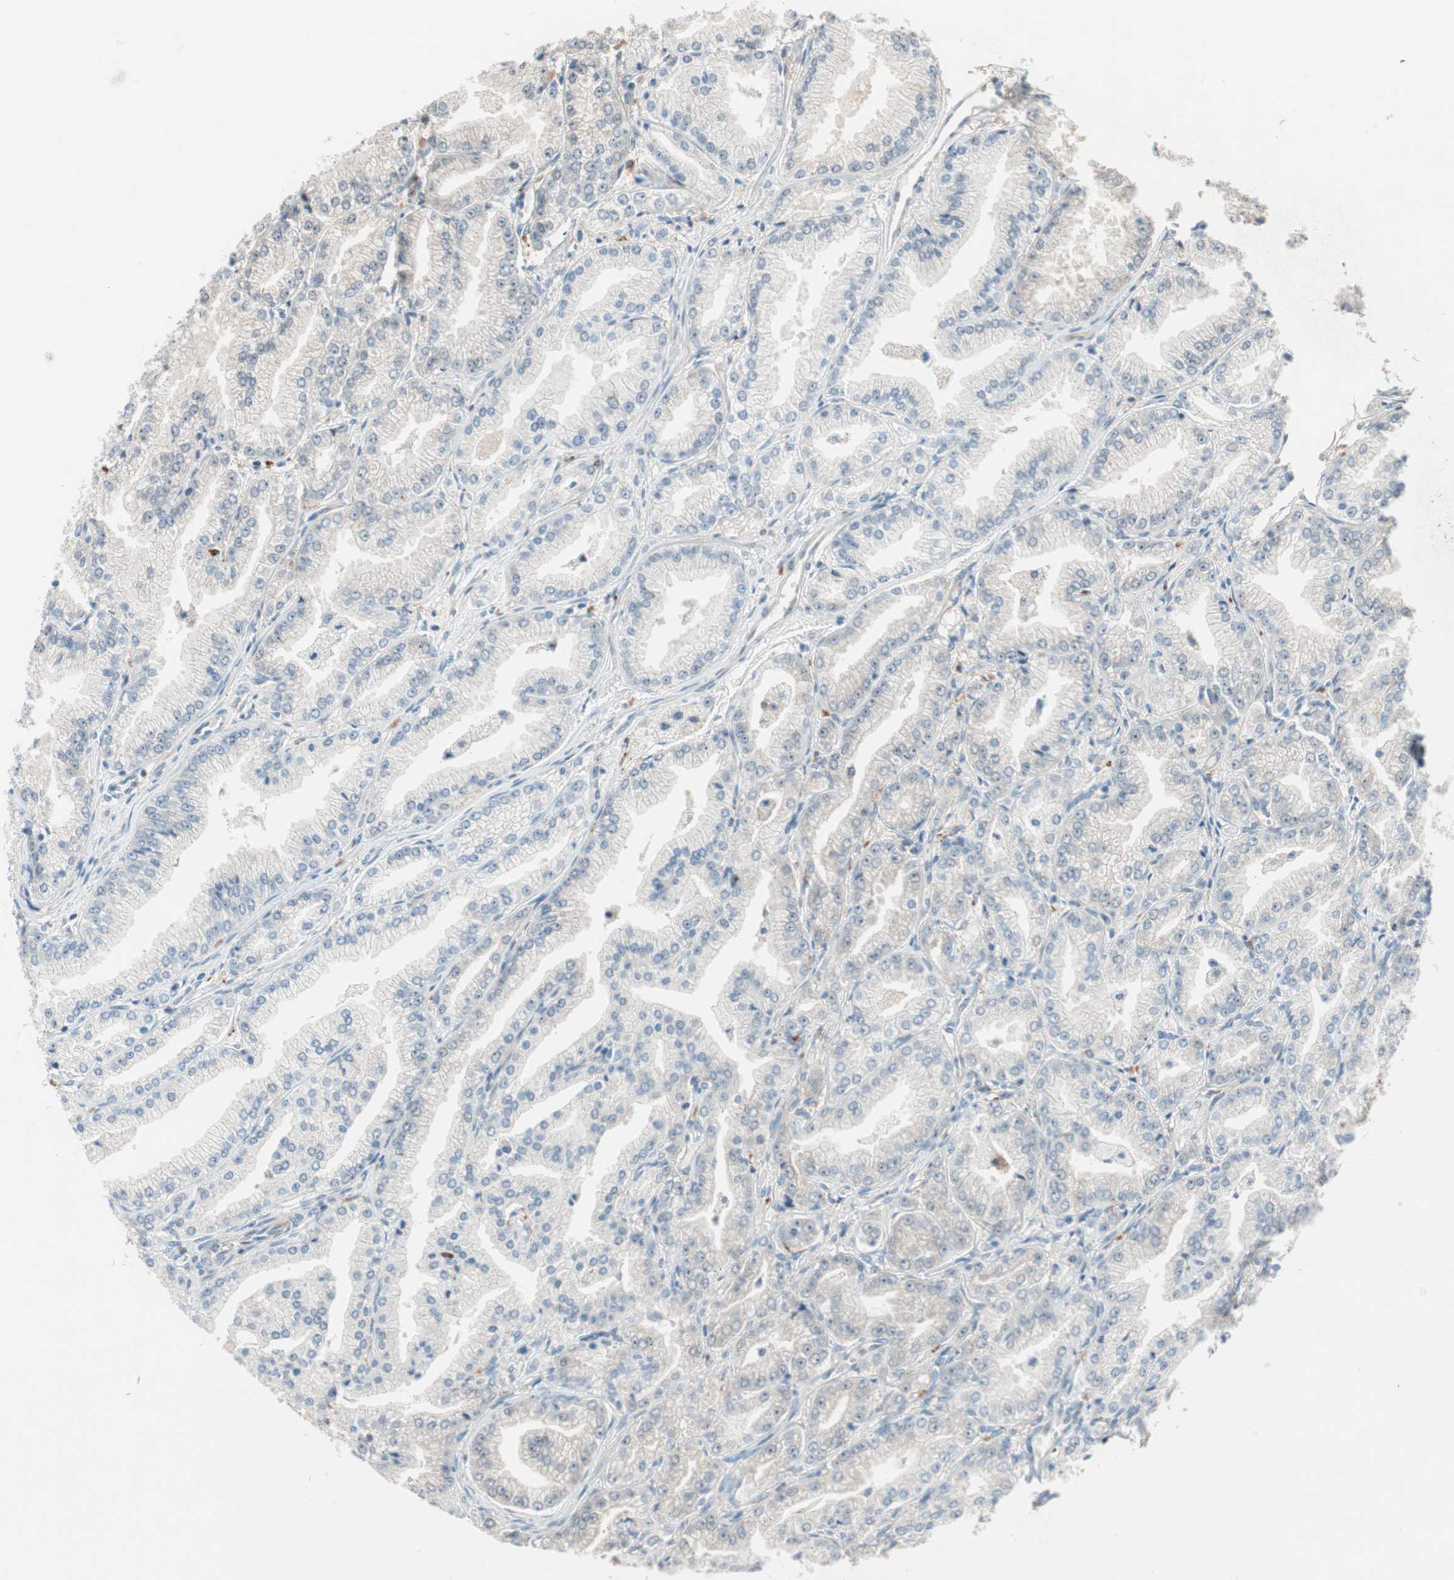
{"staining": {"intensity": "weak", "quantity": "<25%", "location": "cytoplasmic/membranous"}, "tissue": "prostate cancer", "cell_type": "Tumor cells", "image_type": "cancer", "snomed": [{"axis": "morphology", "description": "Adenocarcinoma, High grade"}, {"axis": "topography", "description": "Prostate"}], "caption": "An immunohistochemistry image of prostate cancer (high-grade adenocarcinoma) is shown. There is no staining in tumor cells of prostate cancer (high-grade adenocarcinoma). Brightfield microscopy of IHC stained with DAB (brown) and hematoxylin (blue), captured at high magnification.", "gene": "PIK3R3", "patient": {"sex": "male", "age": 61}}